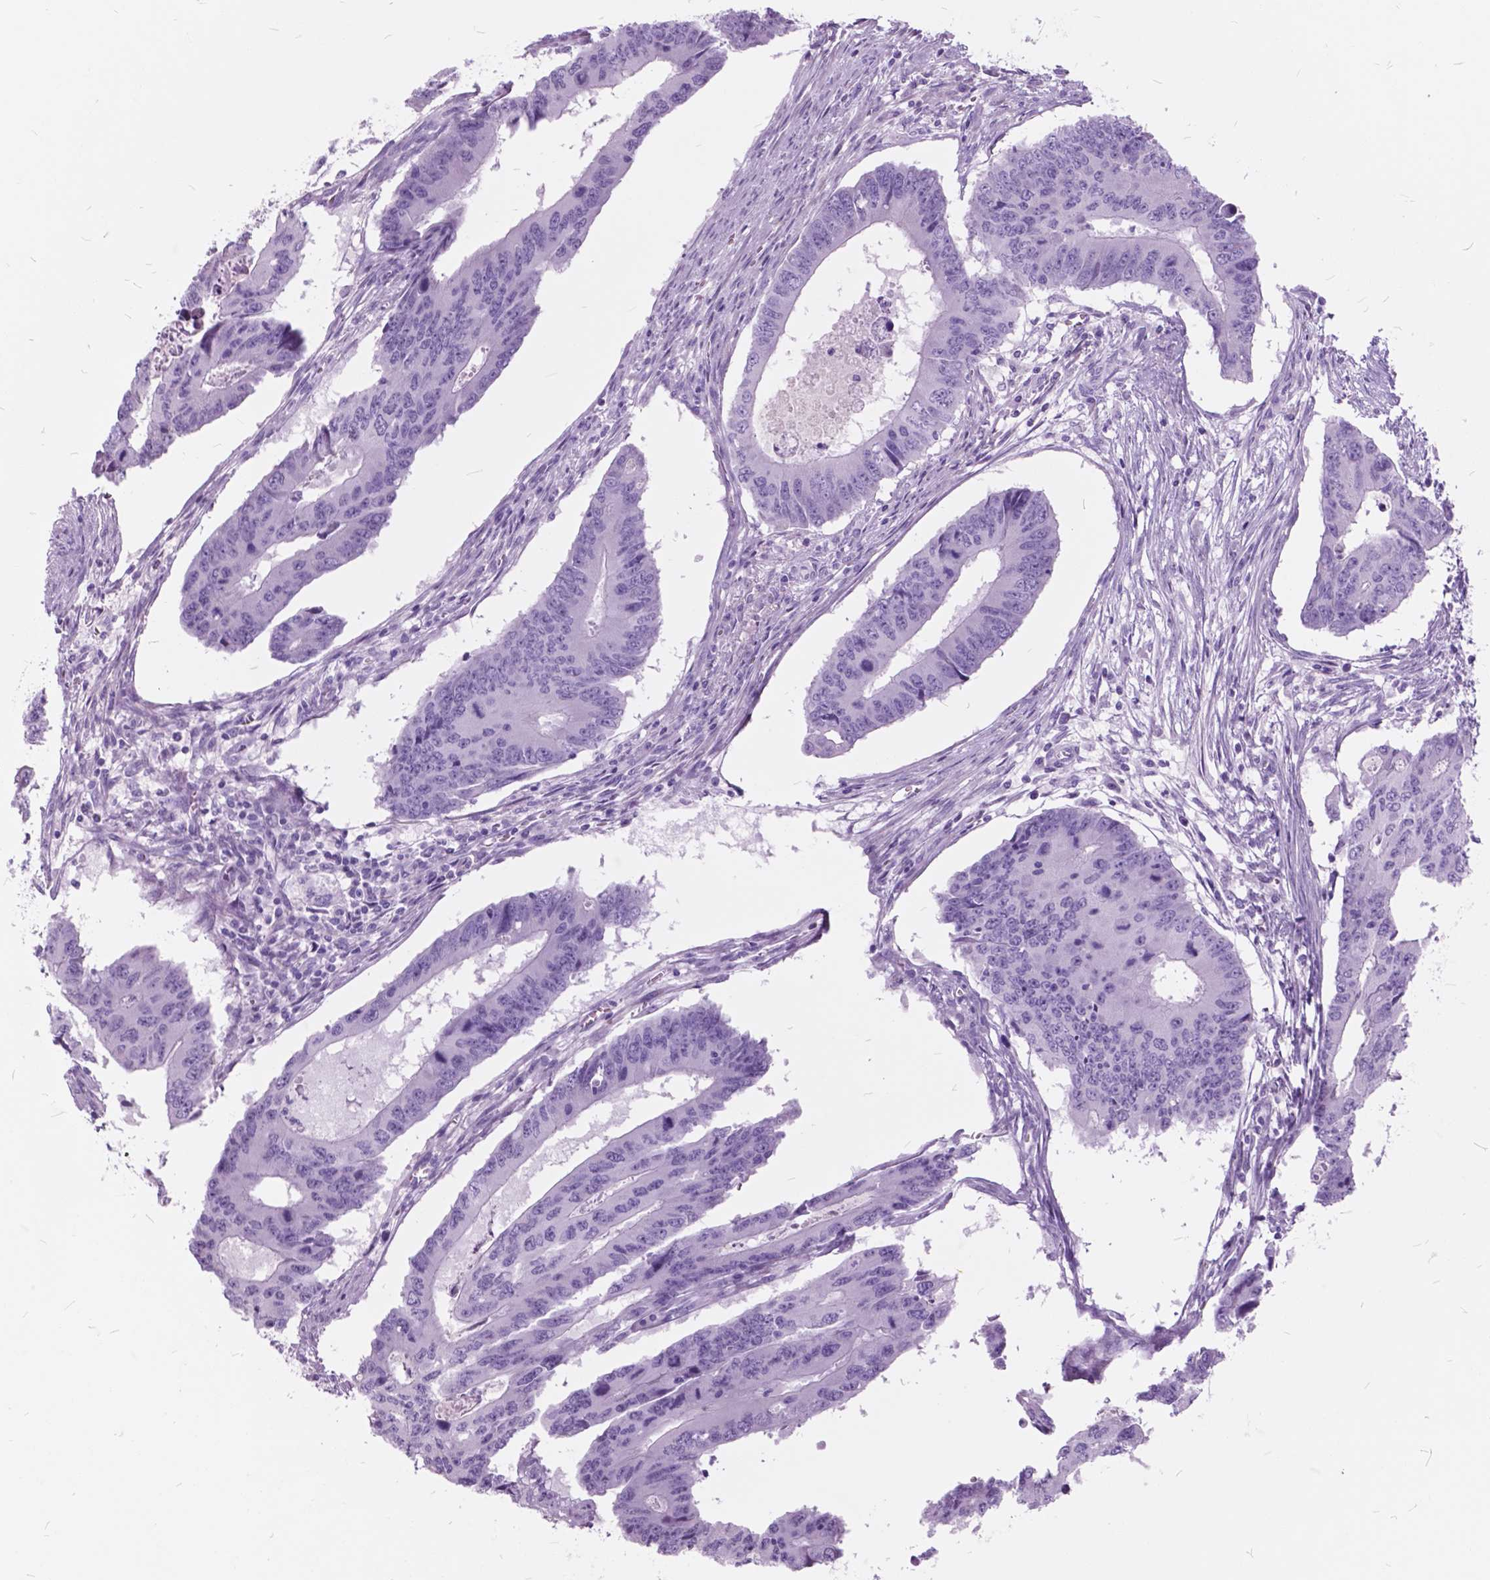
{"staining": {"intensity": "negative", "quantity": "none", "location": "none"}, "tissue": "colorectal cancer", "cell_type": "Tumor cells", "image_type": "cancer", "snomed": [{"axis": "morphology", "description": "Adenocarcinoma, NOS"}, {"axis": "topography", "description": "Colon"}], "caption": "Human colorectal adenocarcinoma stained for a protein using immunohistochemistry reveals no positivity in tumor cells.", "gene": "GDF9", "patient": {"sex": "male", "age": 53}}